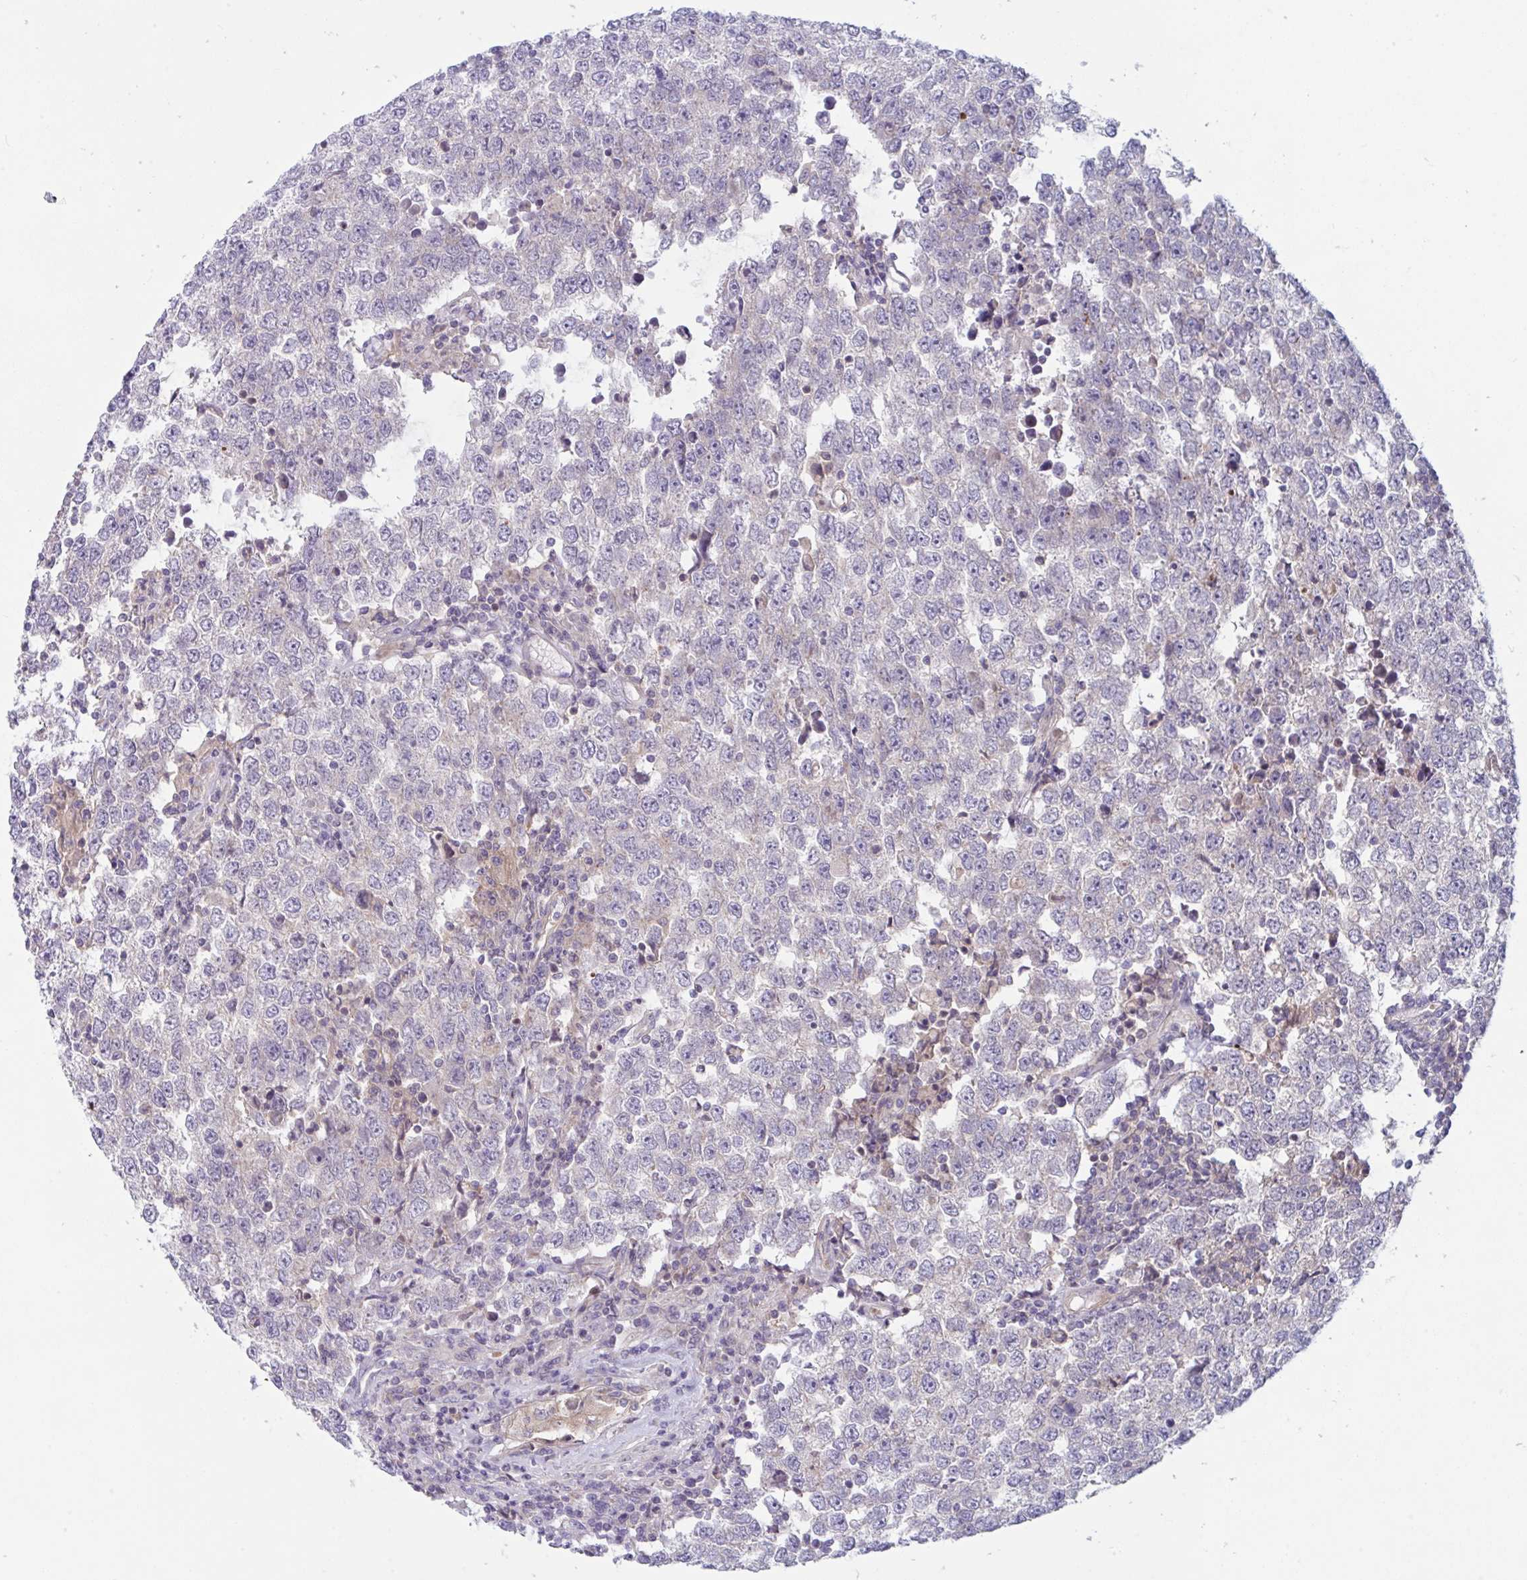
{"staining": {"intensity": "negative", "quantity": "none", "location": "none"}, "tissue": "testis cancer", "cell_type": "Tumor cells", "image_type": "cancer", "snomed": [{"axis": "morphology", "description": "Seminoma, NOS"}, {"axis": "morphology", "description": "Carcinoma, Embryonal, NOS"}, {"axis": "topography", "description": "Testis"}], "caption": "There is no significant staining in tumor cells of testis seminoma.", "gene": "TANK", "patient": {"sex": "male", "age": 28}}